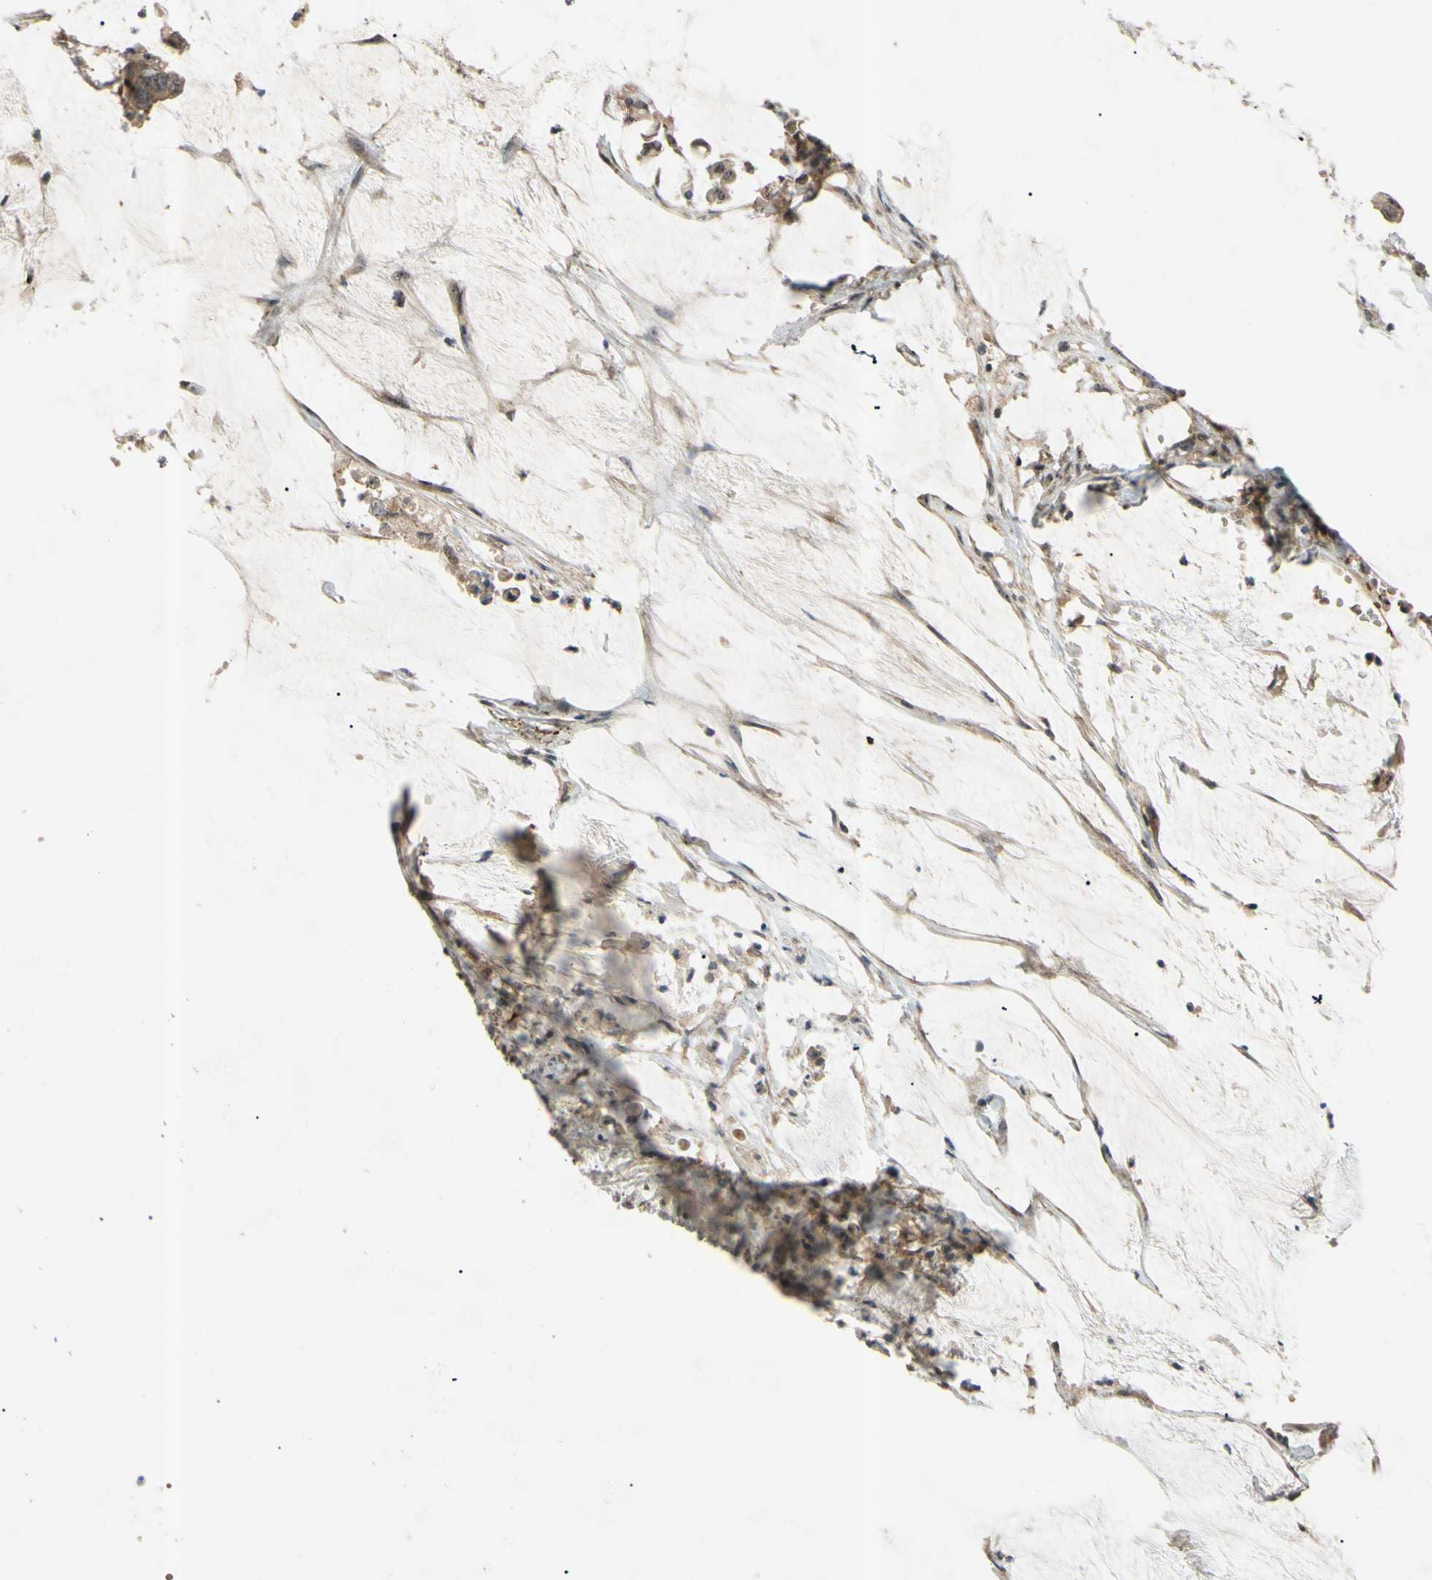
{"staining": {"intensity": "weak", "quantity": ">75%", "location": "cytoplasmic/membranous,nuclear"}, "tissue": "colorectal cancer", "cell_type": "Tumor cells", "image_type": "cancer", "snomed": [{"axis": "morphology", "description": "Adenocarcinoma, NOS"}, {"axis": "topography", "description": "Rectum"}], "caption": "This micrograph demonstrates colorectal cancer (adenocarcinoma) stained with immunohistochemistry (IHC) to label a protein in brown. The cytoplasmic/membranous and nuclear of tumor cells show weak positivity for the protein. Nuclei are counter-stained blue.", "gene": "ALK", "patient": {"sex": "female", "age": 66}}